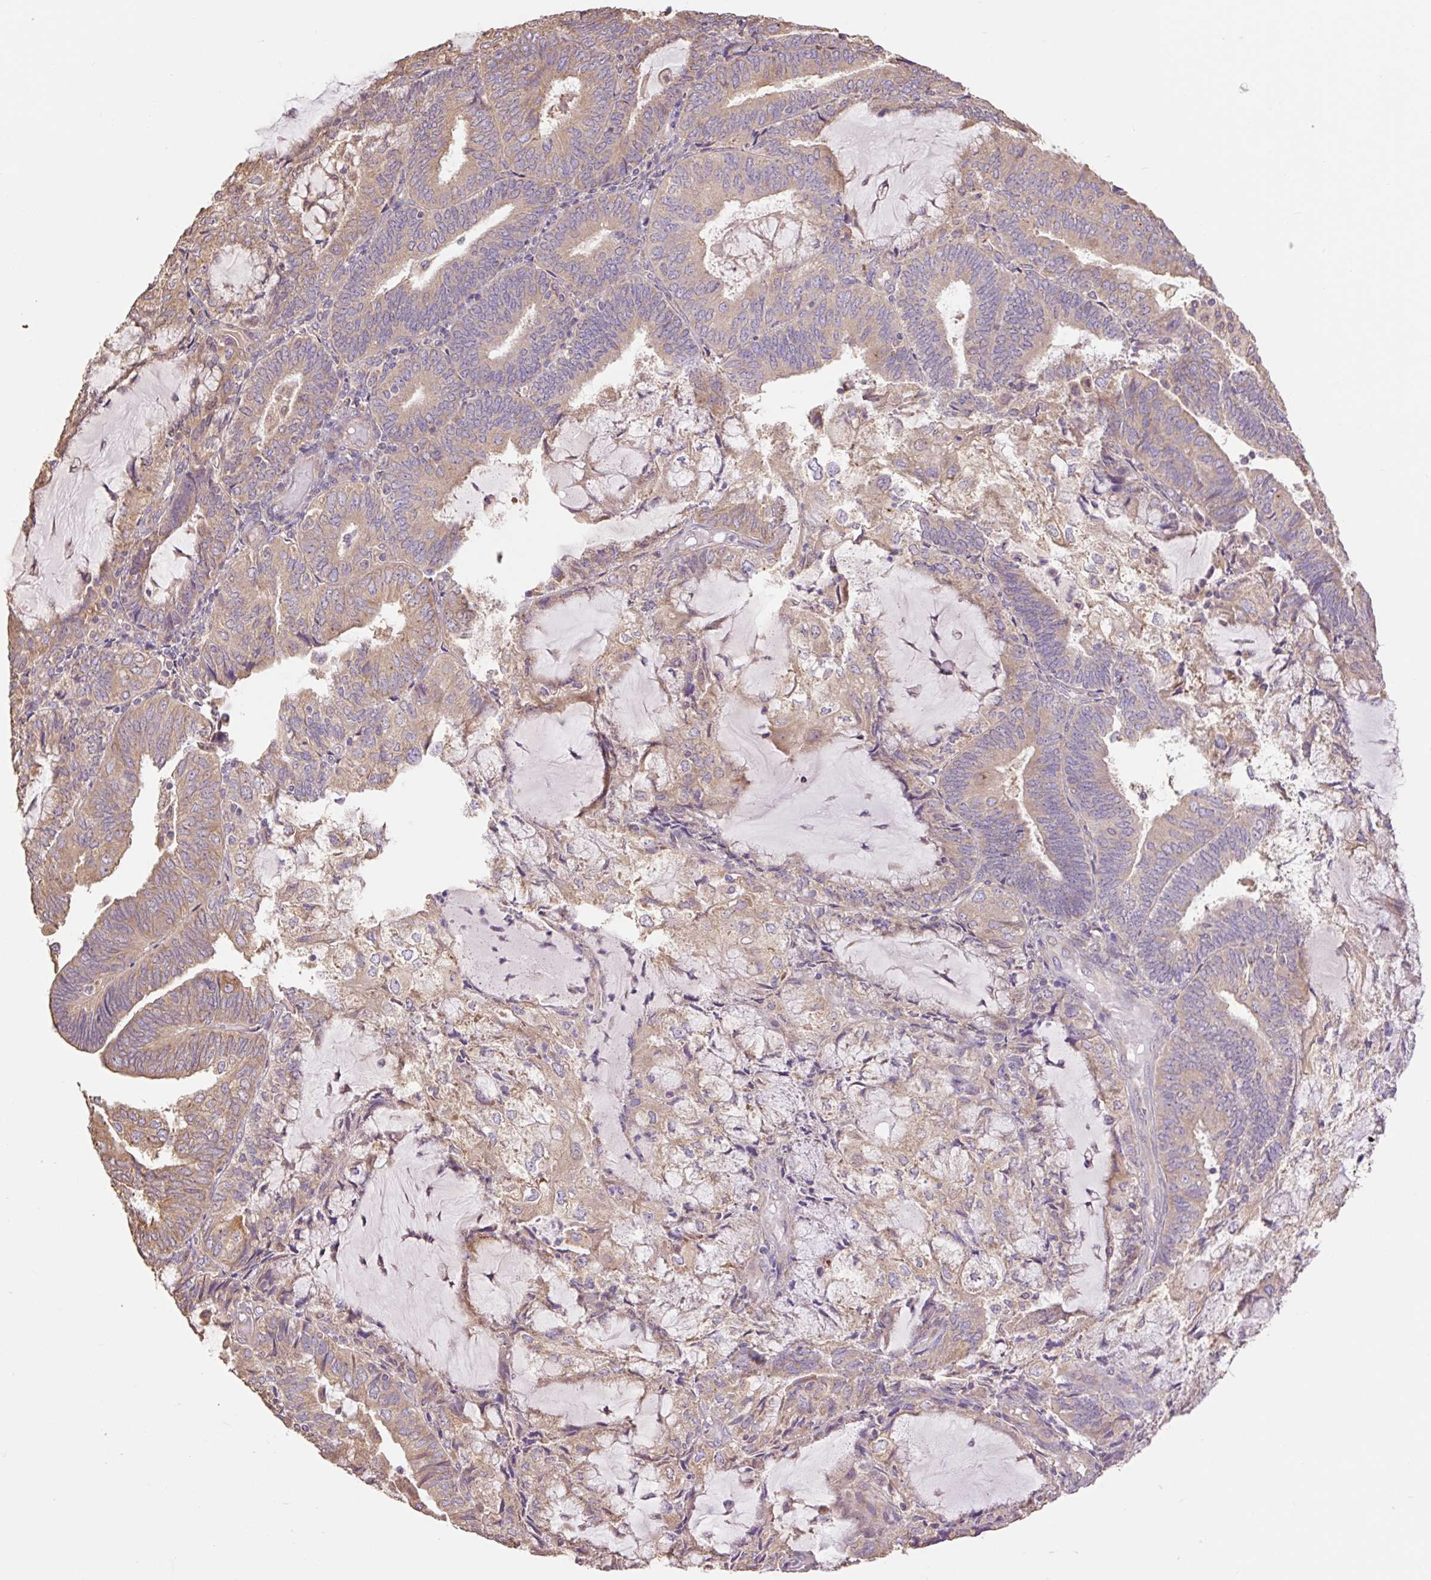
{"staining": {"intensity": "moderate", "quantity": ">75%", "location": "cytoplasmic/membranous"}, "tissue": "endometrial cancer", "cell_type": "Tumor cells", "image_type": "cancer", "snomed": [{"axis": "morphology", "description": "Adenocarcinoma, NOS"}, {"axis": "topography", "description": "Endometrium"}], "caption": "Protein expression analysis of adenocarcinoma (endometrial) reveals moderate cytoplasmic/membranous expression in about >75% of tumor cells.", "gene": "DESI1", "patient": {"sex": "female", "age": 81}}